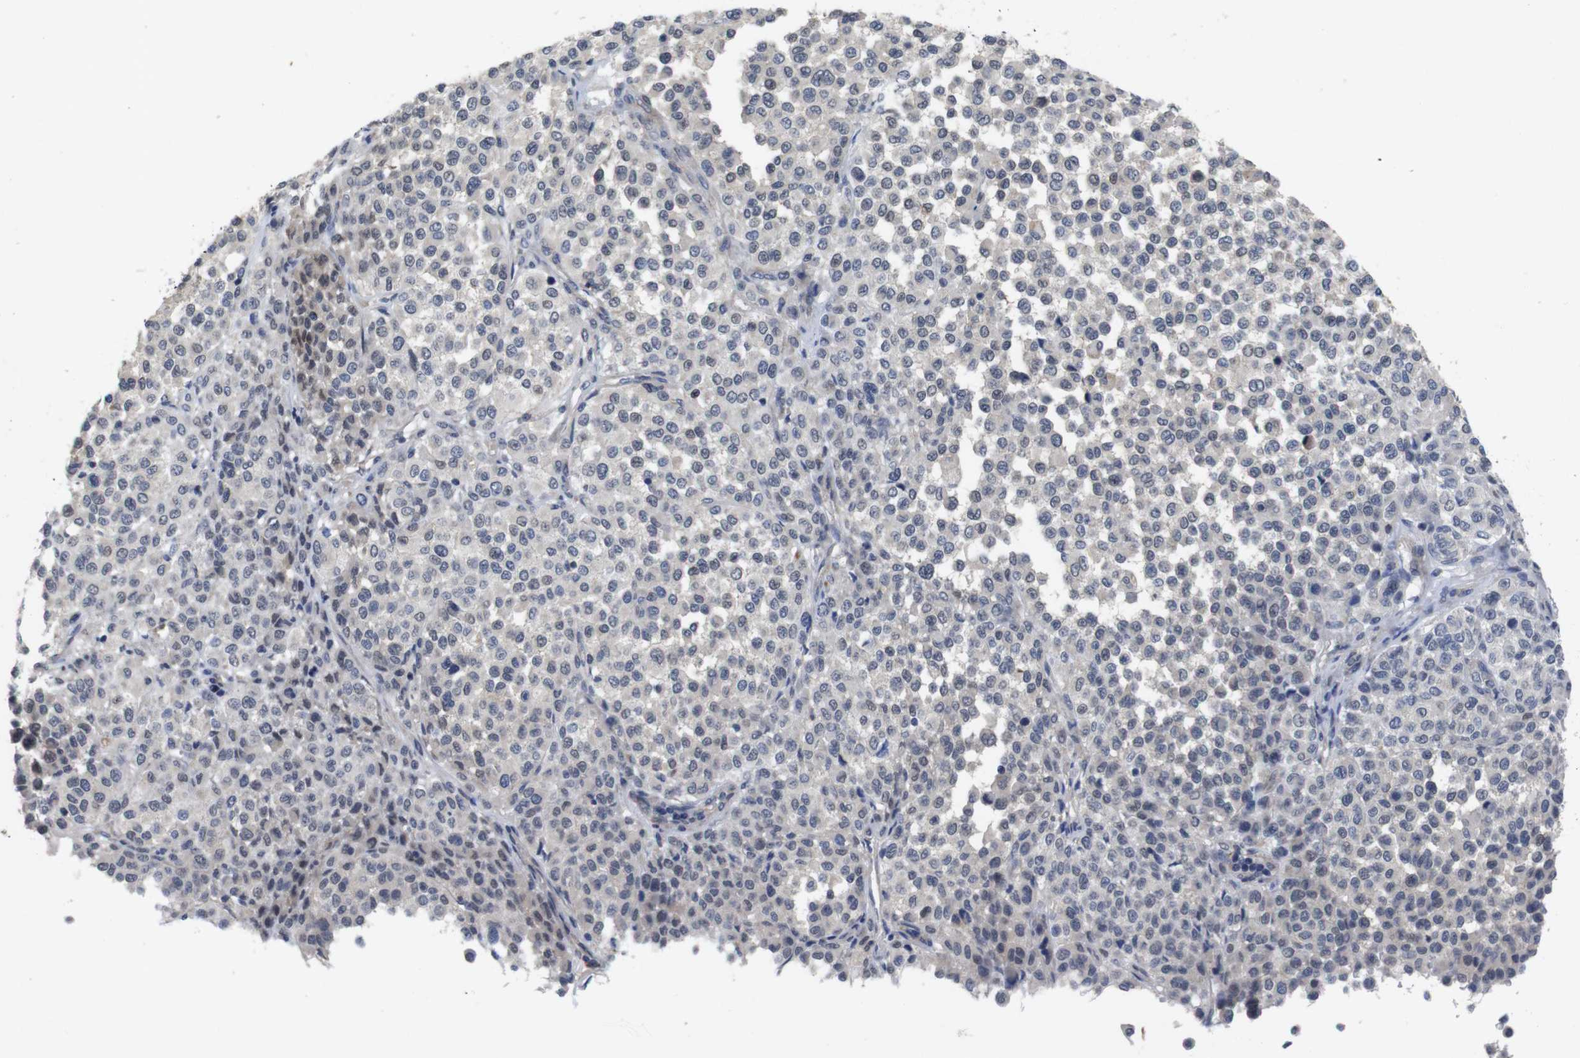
{"staining": {"intensity": "negative", "quantity": "none", "location": "none"}, "tissue": "melanoma", "cell_type": "Tumor cells", "image_type": "cancer", "snomed": [{"axis": "morphology", "description": "Malignant melanoma, Metastatic site"}, {"axis": "topography", "description": "Pancreas"}], "caption": "High power microscopy photomicrograph of an immunohistochemistry photomicrograph of malignant melanoma (metastatic site), revealing no significant positivity in tumor cells. (Brightfield microscopy of DAB (3,3'-diaminobenzidine) IHC at high magnification).", "gene": "FNTA", "patient": {"sex": "female", "age": 30}}